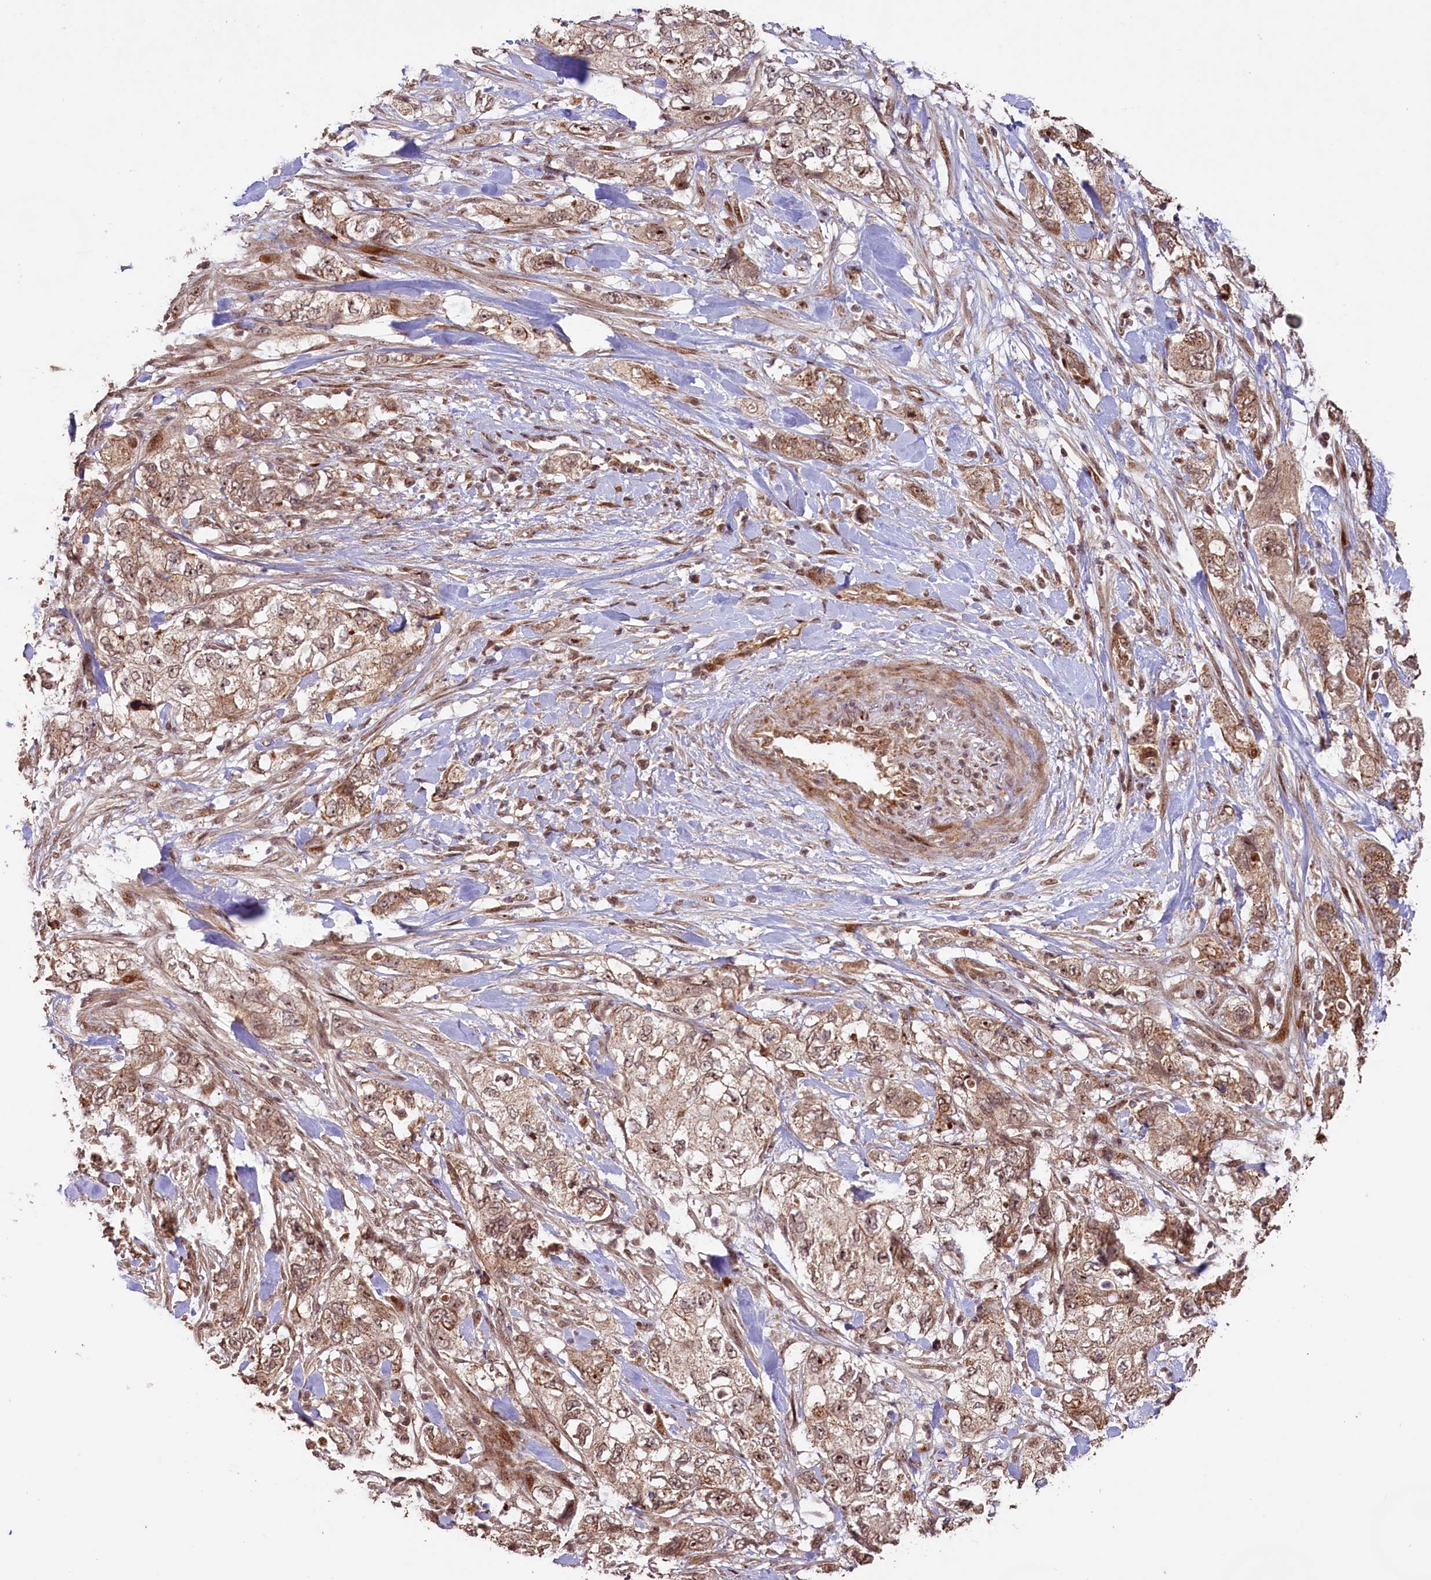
{"staining": {"intensity": "moderate", "quantity": ">75%", "location": "cytoplasmic/membranous,nuclear"}, "tissue": "pancreatic cancer", "cell_type": "Tumor cells", "image_type": "cancer", "snomed": [{"axis": "morphology", "description": "Adenocarcinoma, NOS"}, {"axis": "topography", "description": "Pancreas"}], "caption": "Human pancreatic adenocarcinoma stained with a brown dye demonstrates moderate cytoplasmic/membranous and nuclear positive positivity in approximately >75% of tumor cells.", "gene": "SHPRH", "patient": {"sex": "female", "age": 73}}